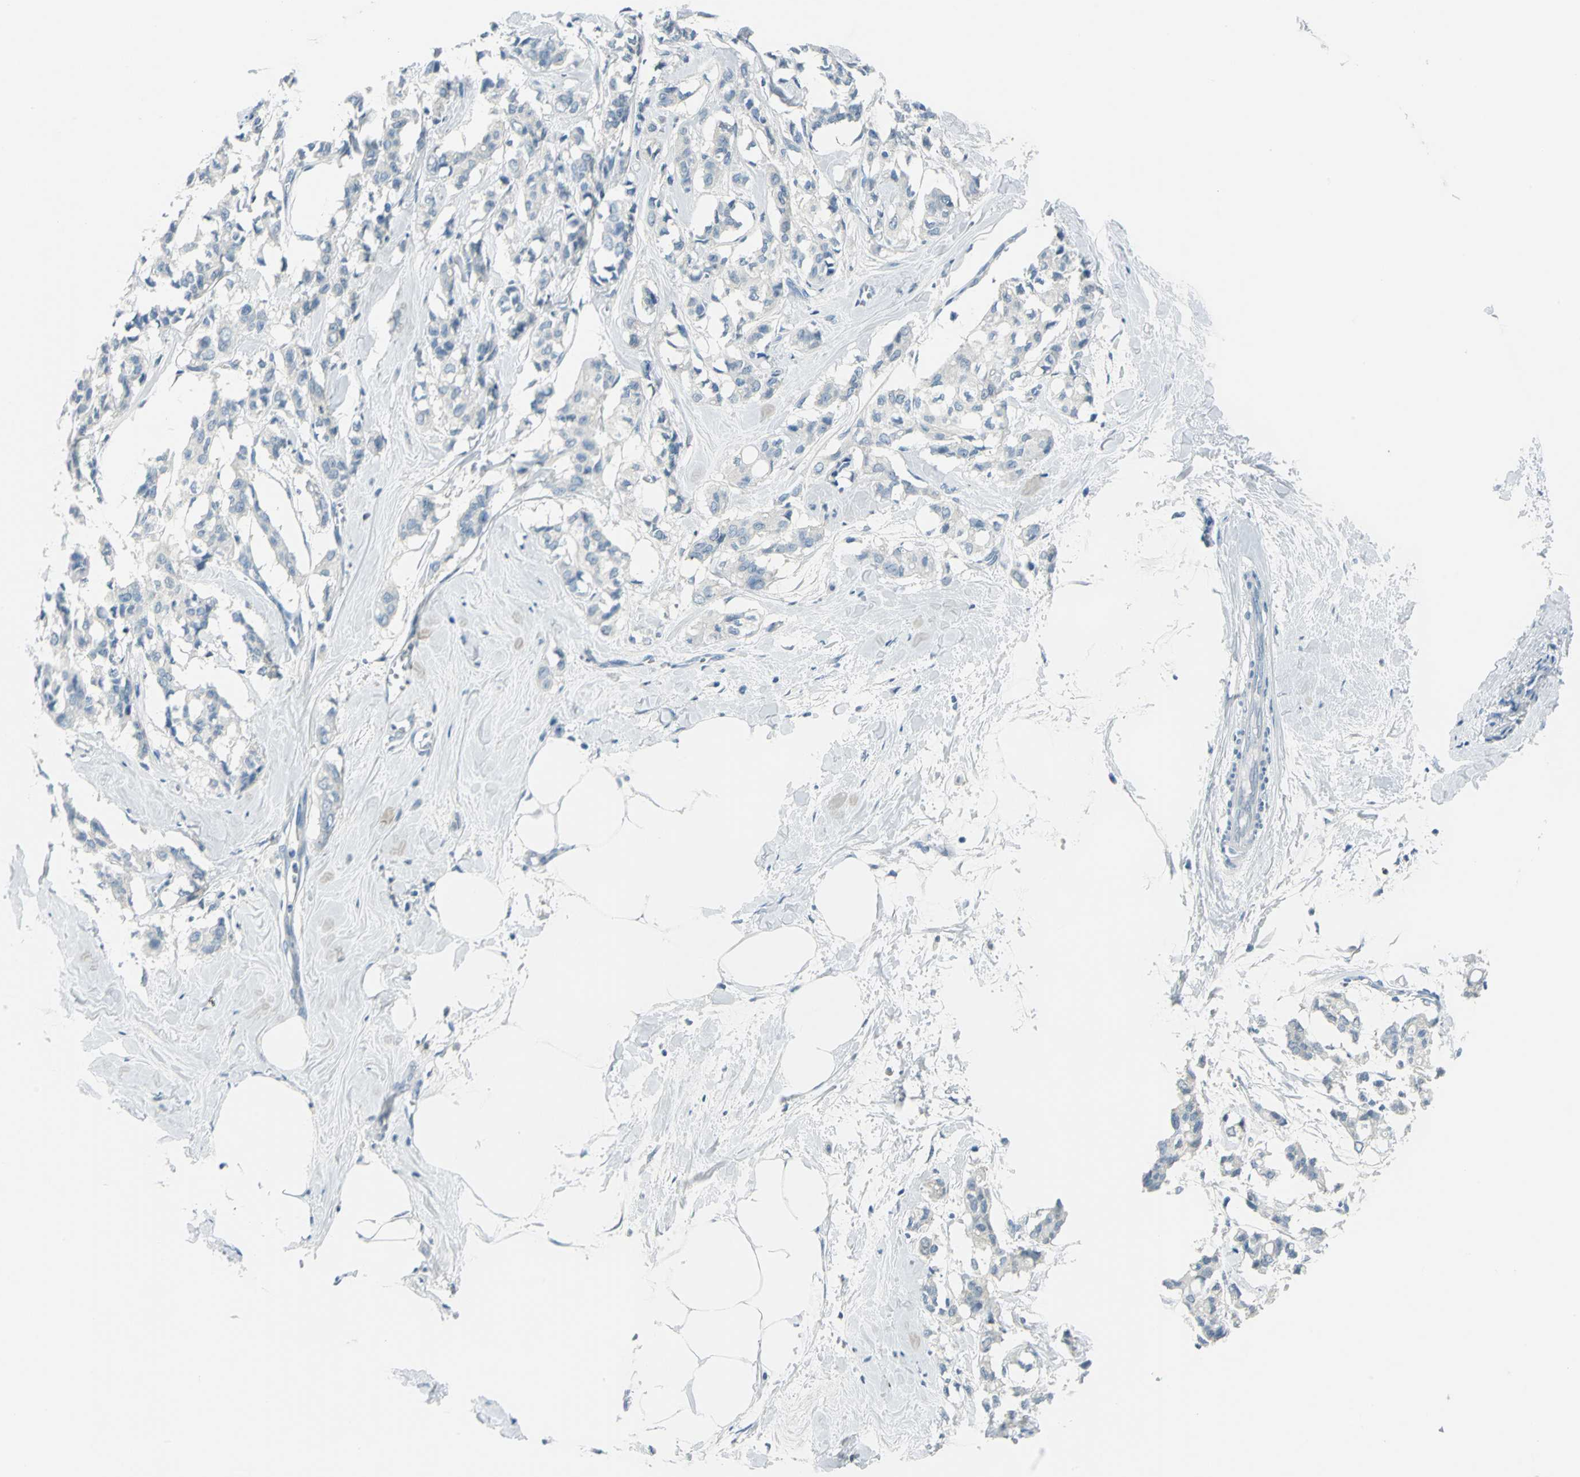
{"staining": {"intensity": "negative", "quantity": "none", "location": "none"}, "tissue": "breast cancer", "cell_type": "Tumor cells", "image_type": "cancer", "snomed": [{"axis": "morphology", "description": "Duct carcinoma"}, {"axis": "topography", "description": "Breast"}], "caption": "An image of human breast cancer is negative for staining in tumor cells.", "gene": "AKR1A1", "patient": {"sex": "female", "age": 84}}